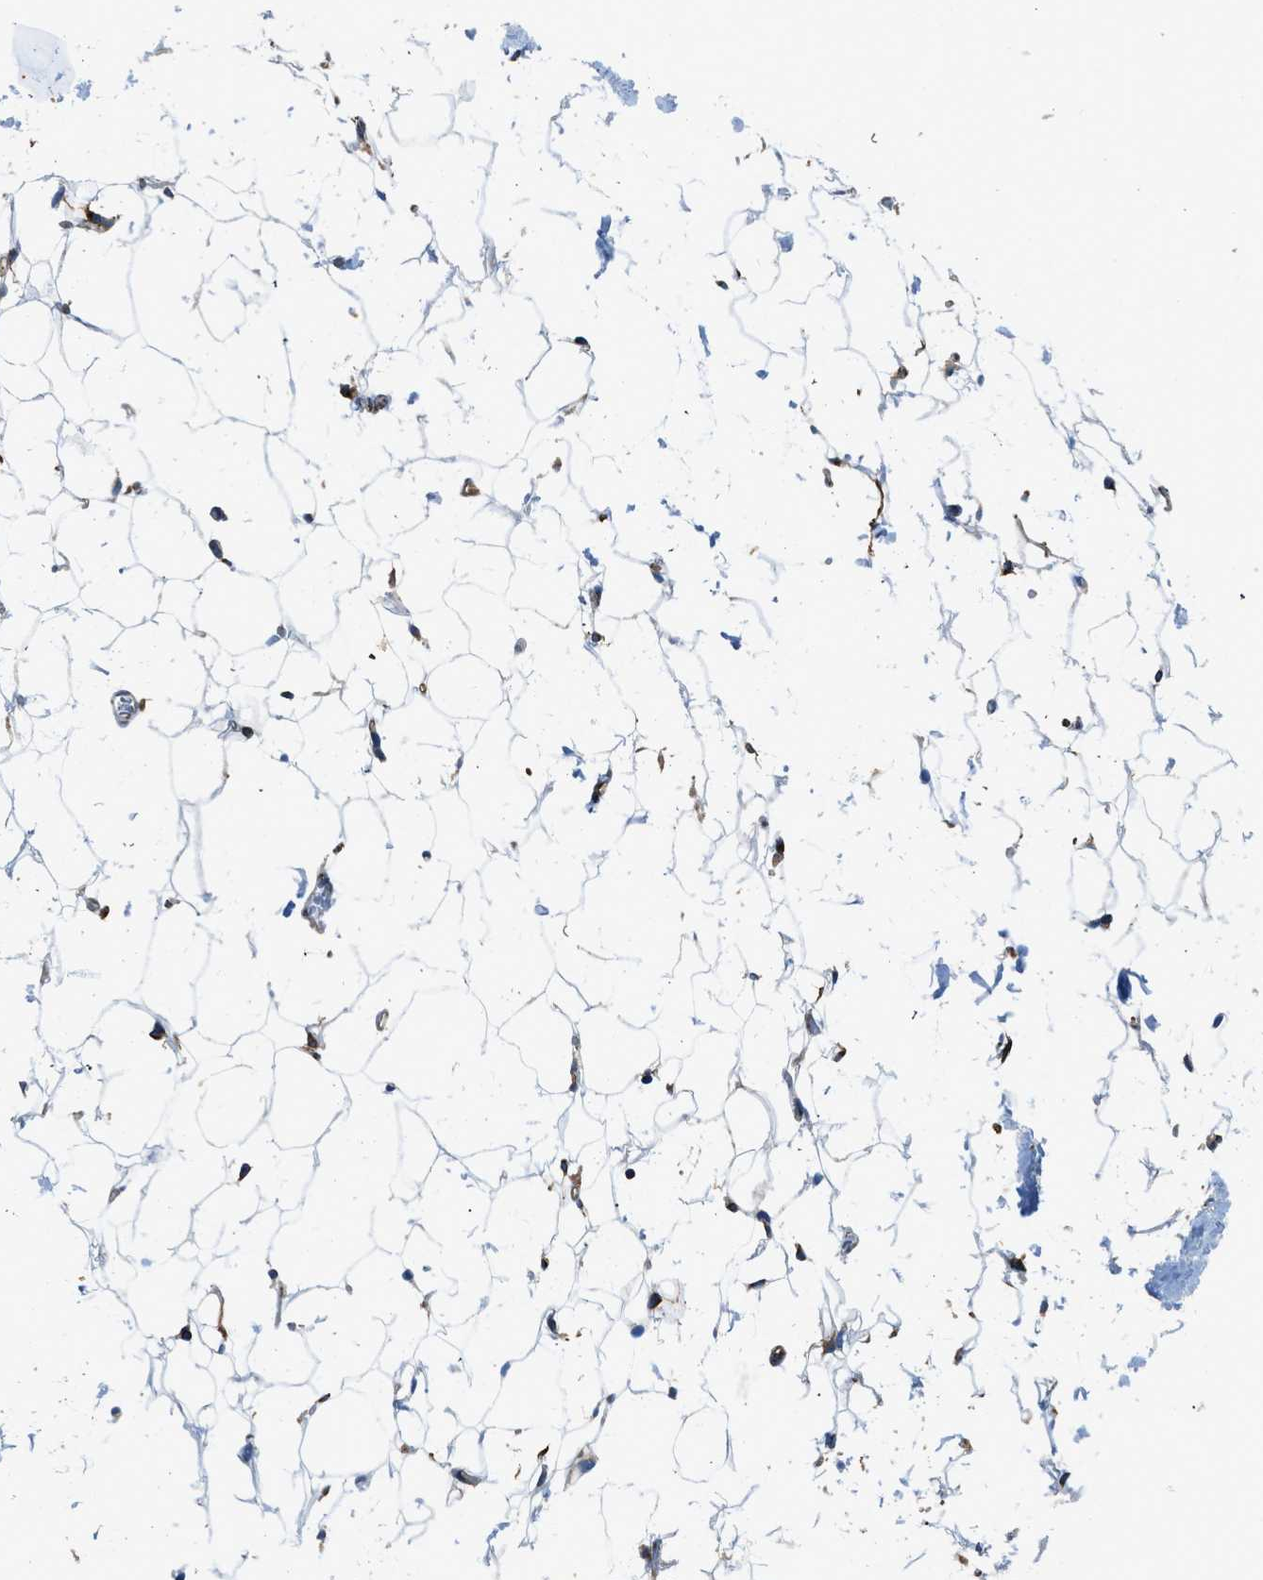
{"staining": {"intensity": "negative", "quantity": "none", "location": "none"}, "tissue": "adipose tissue", "cell_type": "Adipocytes", "image_type": "normal", "snomed": [{"axis": "morphology", "description": "Normal tissue, NOS"}, {"axis": "topography", "description": "Breast"}, {"axis": "topography", "description": "Soft tissue"}], "caption": "A photomicrograph of adipose tissue stained for a protein exhibits no brown staining in adipocytes. (DAB (3,3'-diaminobenzidine) IHC visualized using brightfield microscopy, high magnification).", "gene": "TMEM248", "patient": {"sex": "female", "age": 75}}